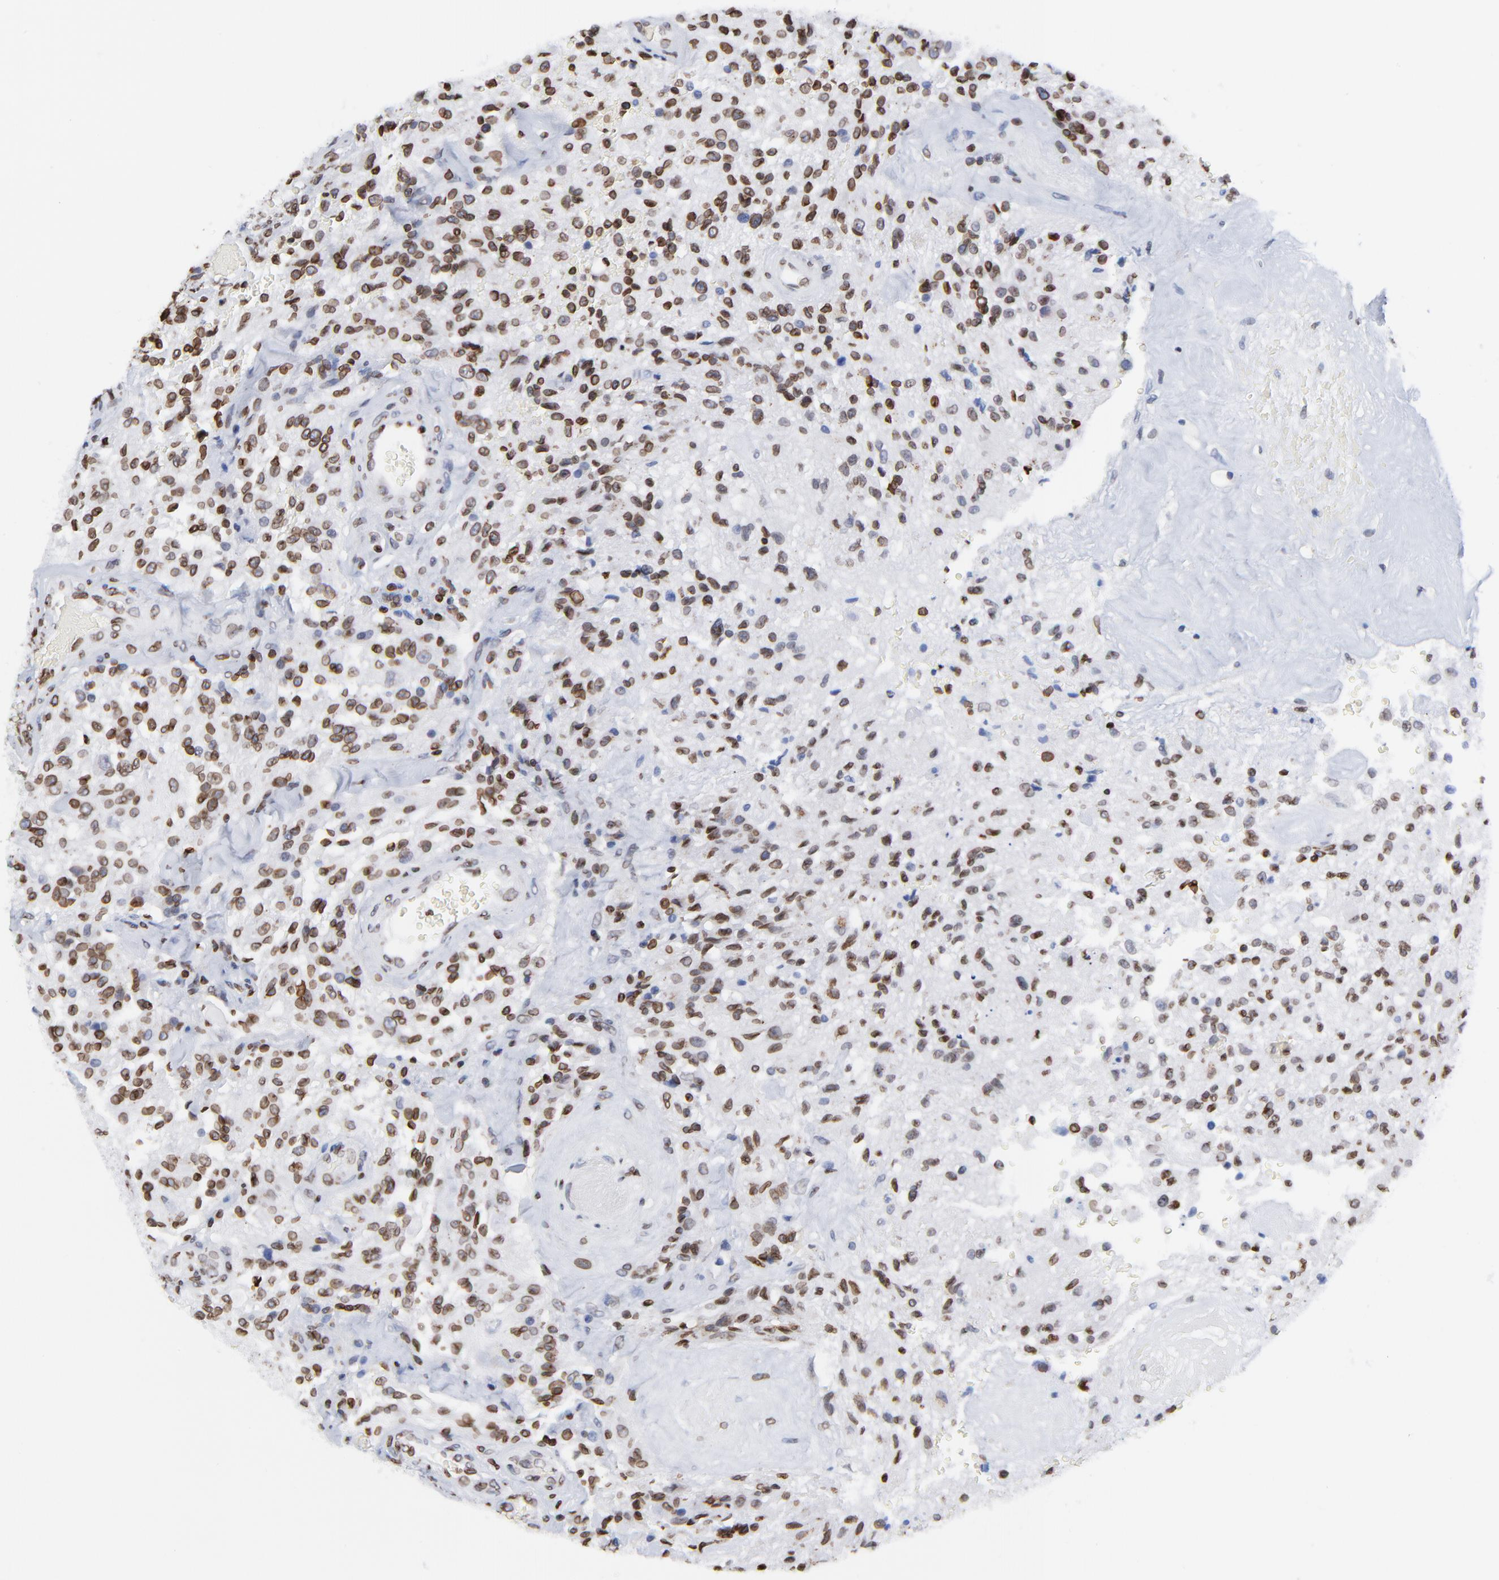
{"staining": {"intensity": "strong", "quantity": ">75%", "location": "cytoplasmic/membranous,nuclear"}, "tissue": "glioma", "cell_type": "Tumor cells", "image_type": "cancer", "snomed": [{"axis": "morphology", "description": "Normal tissue, NOS"}, {"axis": "morphology", "description": "Glioma, malignant, High grade"}, {"axis": "topography", "description": "Cerebral cortex"}], "caption": "Immunohistochemistry (IHC) histopathology image of human glioma stained for a protein (brown), which shows high levels of strong cytoplasmic/membranous and nuclear expression in about >75% of tumor cells.", "gene": "THAP7", "patient": {"sex": "male", "age": 56}}